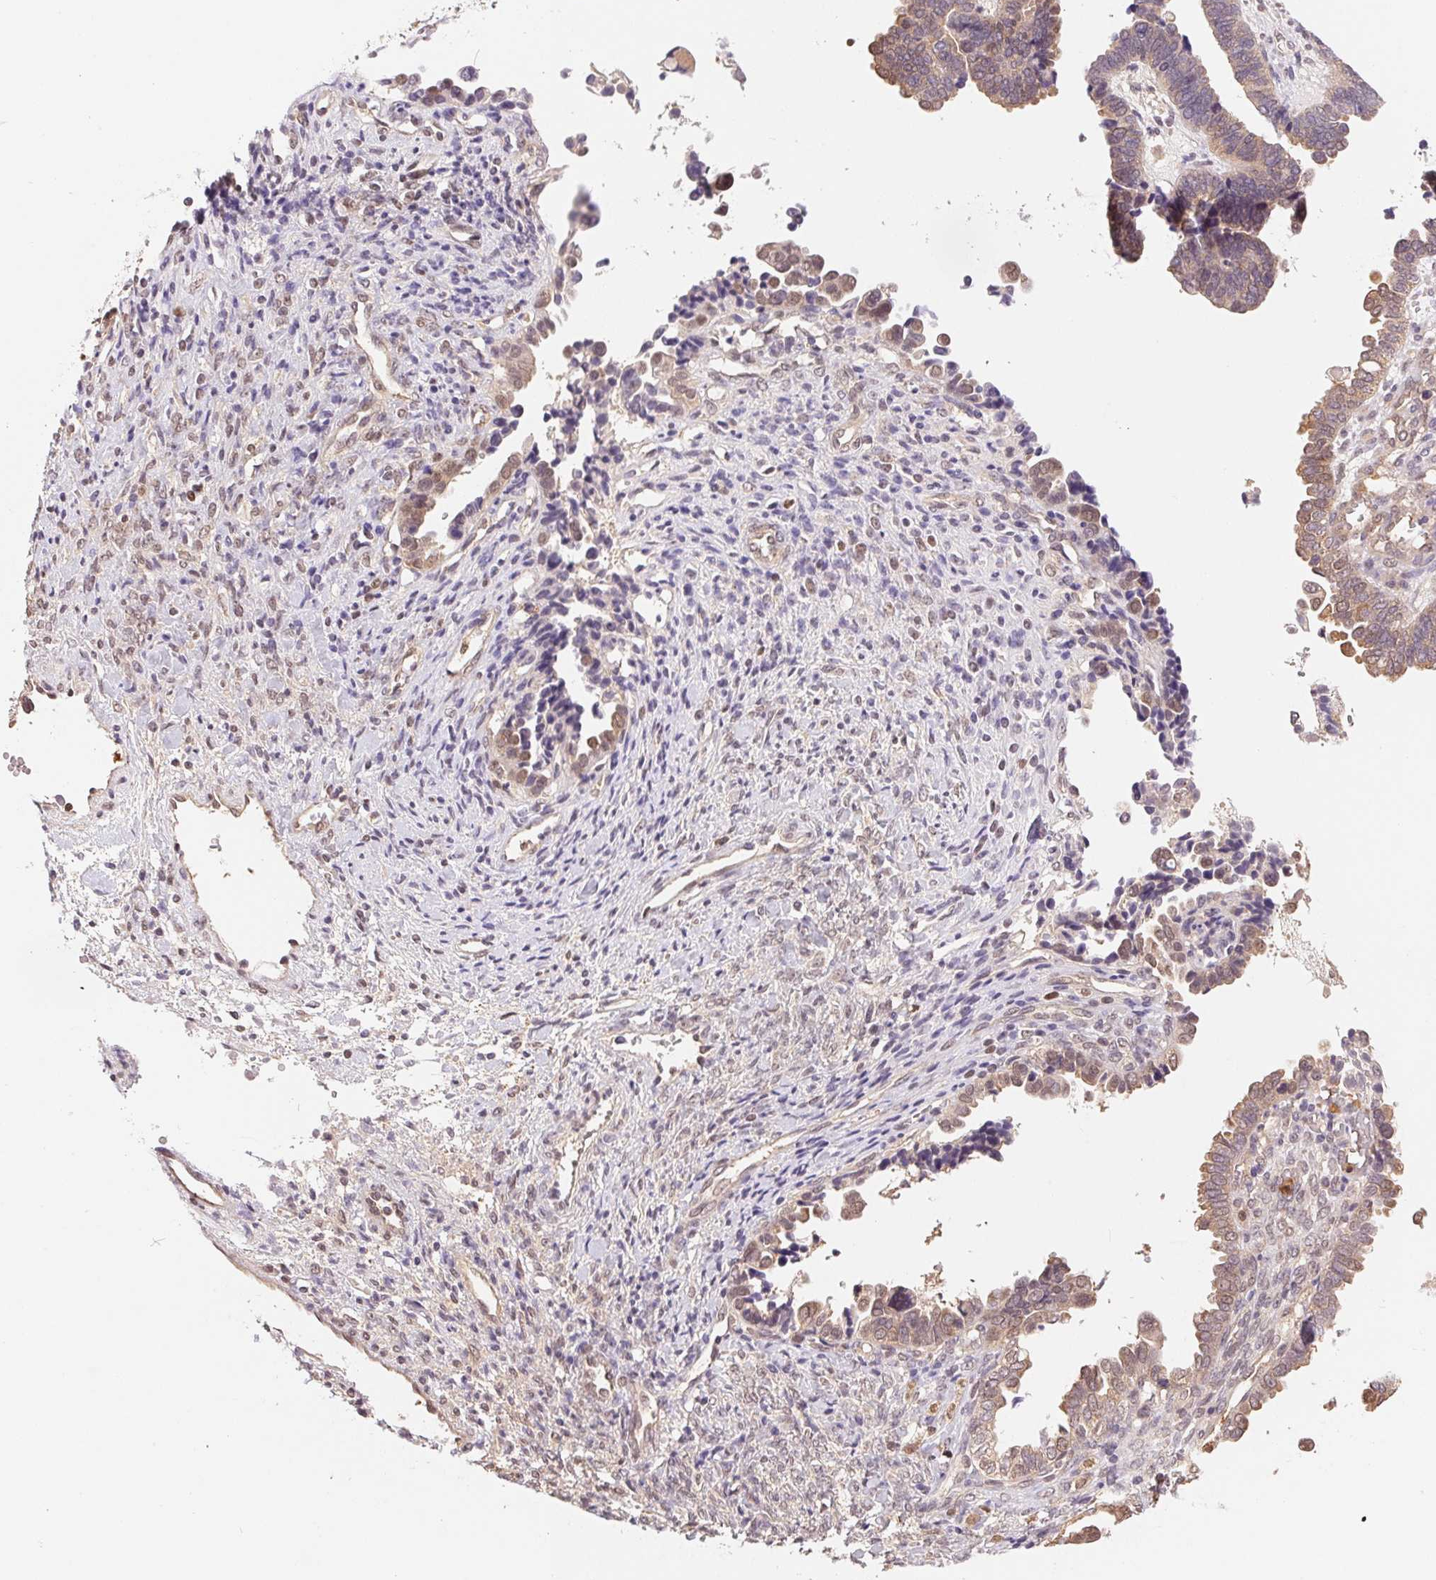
{"staining": {"intensity": "weak", "quantity": ">75%", "location": "cytoplasmic/membranous,nuclear"}, "tissue": "ovarian cancer", "cell_type": "Tumor cells", "image_type": "cancer", "snomed": [{"axis": "morphology", "description": "Cystadenocarcinoma, serous, NOS"}, {"axis": "topography", "description": "Ovary"}], "caption": "IHC photomicrograph of neoplastic tissue: human serous cystadenocarcinoma (ovarian) stained using immunohistochemistry demonstrates low levels of weak protein expression localized specifically in the cytoplasmic/membranous and nuclear of tumor cells, appearing as a cytoplasmic/membranous and nuclear brown color.", "gene": "CDC123", "patient": {"sex": "female", "age": 51}}